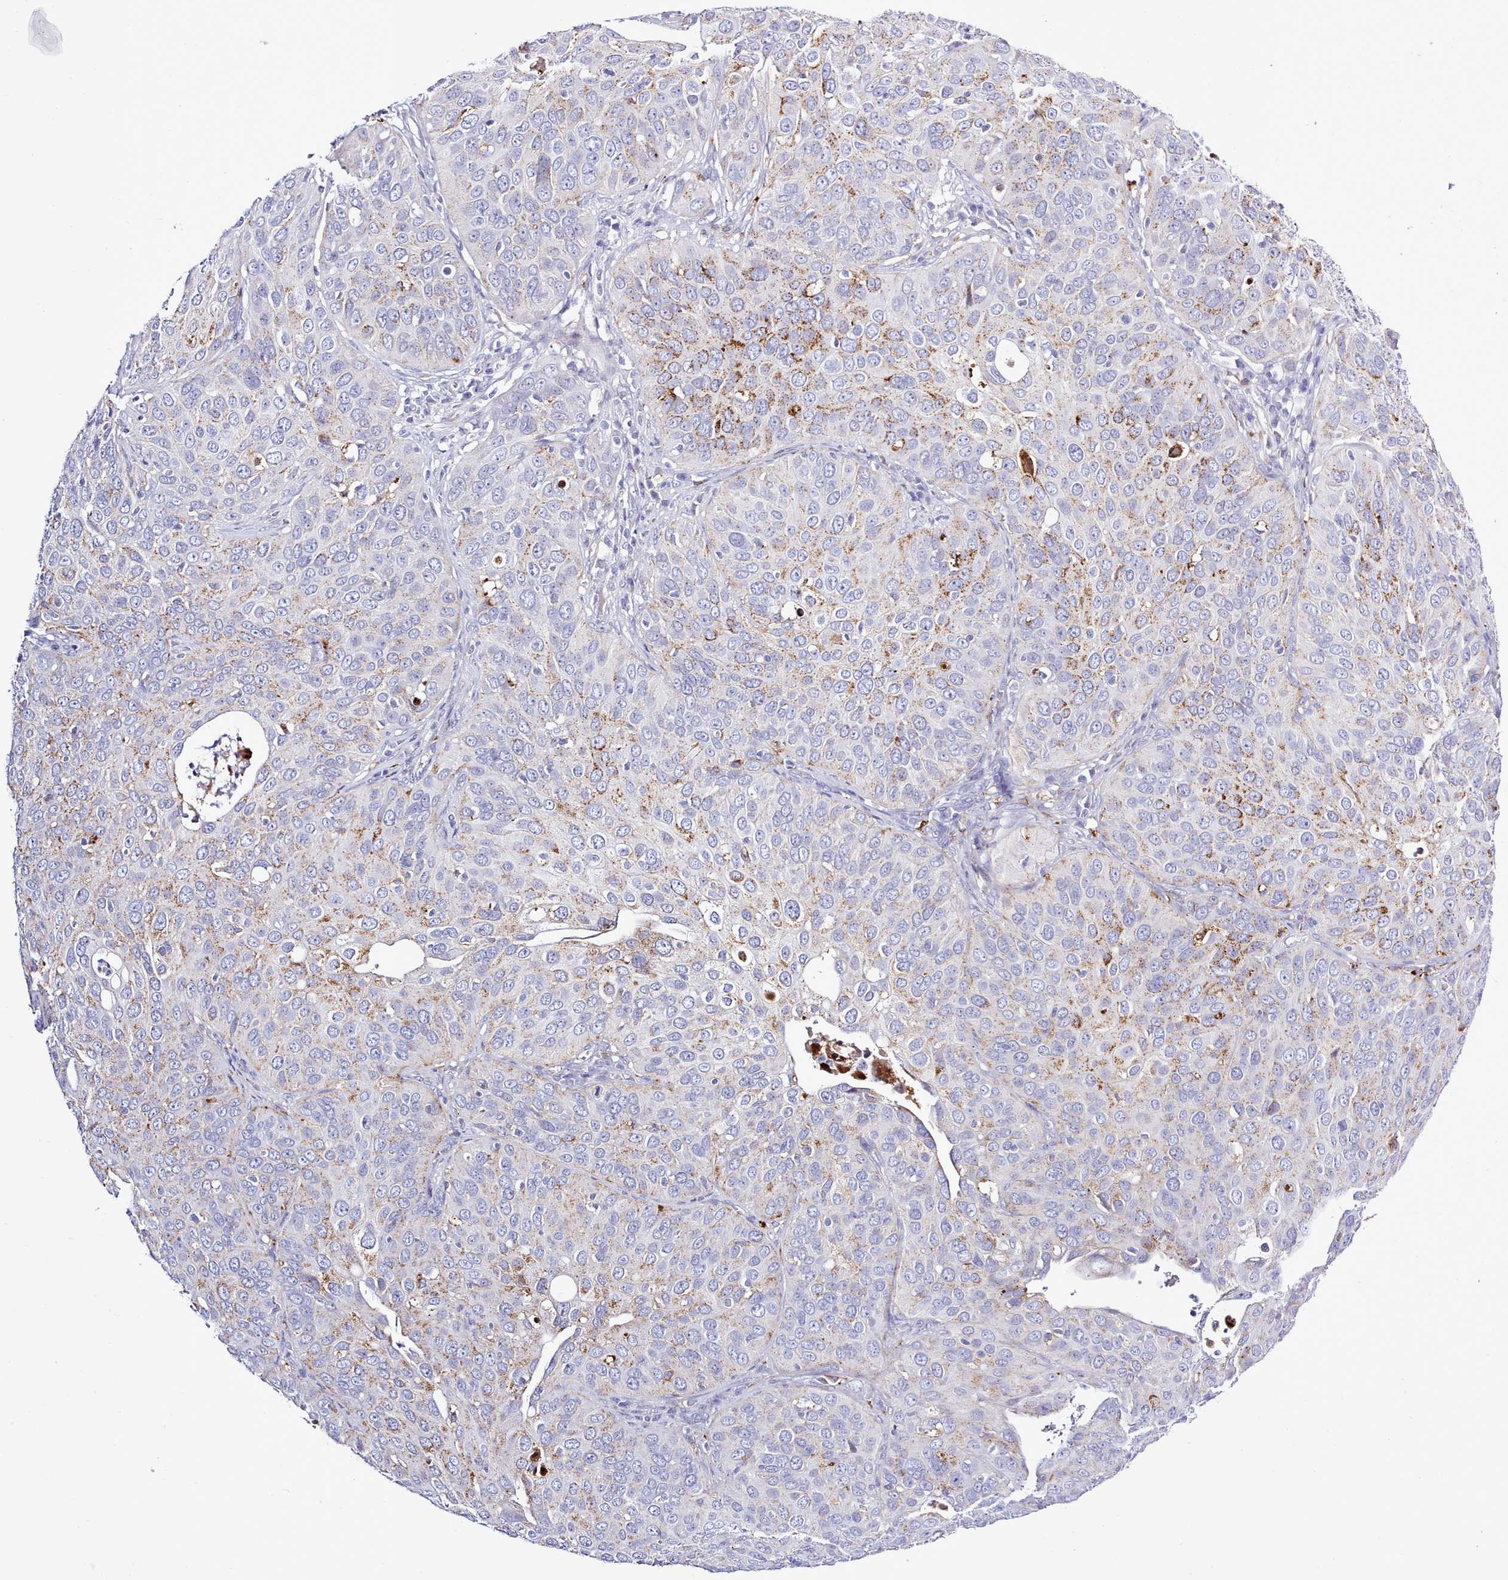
{"staining": {"intensity": "moderate", "quantity": "25%-75%", "location": "cytoplasmic/membranous"}, "tissue": "cervical cancer", "cell_type": "Tumor cells", "image_type": "cancer", "snomed": [{"axis": "morphology", "description": "Squamous cell carcinoma, NOS"}, {"axis": "topography", "description": "Cervix"}], "caption": "Immunohistochemical staining of squamous cell carcinoma (cervical) exhibits medium levels of moderate cytoplasmic/membranous protein expression in approximately 25%-75% of tumor cells. Immunohistochemistry (ihc) stains the protein in brown and the nuclei are stained blue.", "gene": "SRD5A1", "patient": {"sex": "female", "age": 36}}